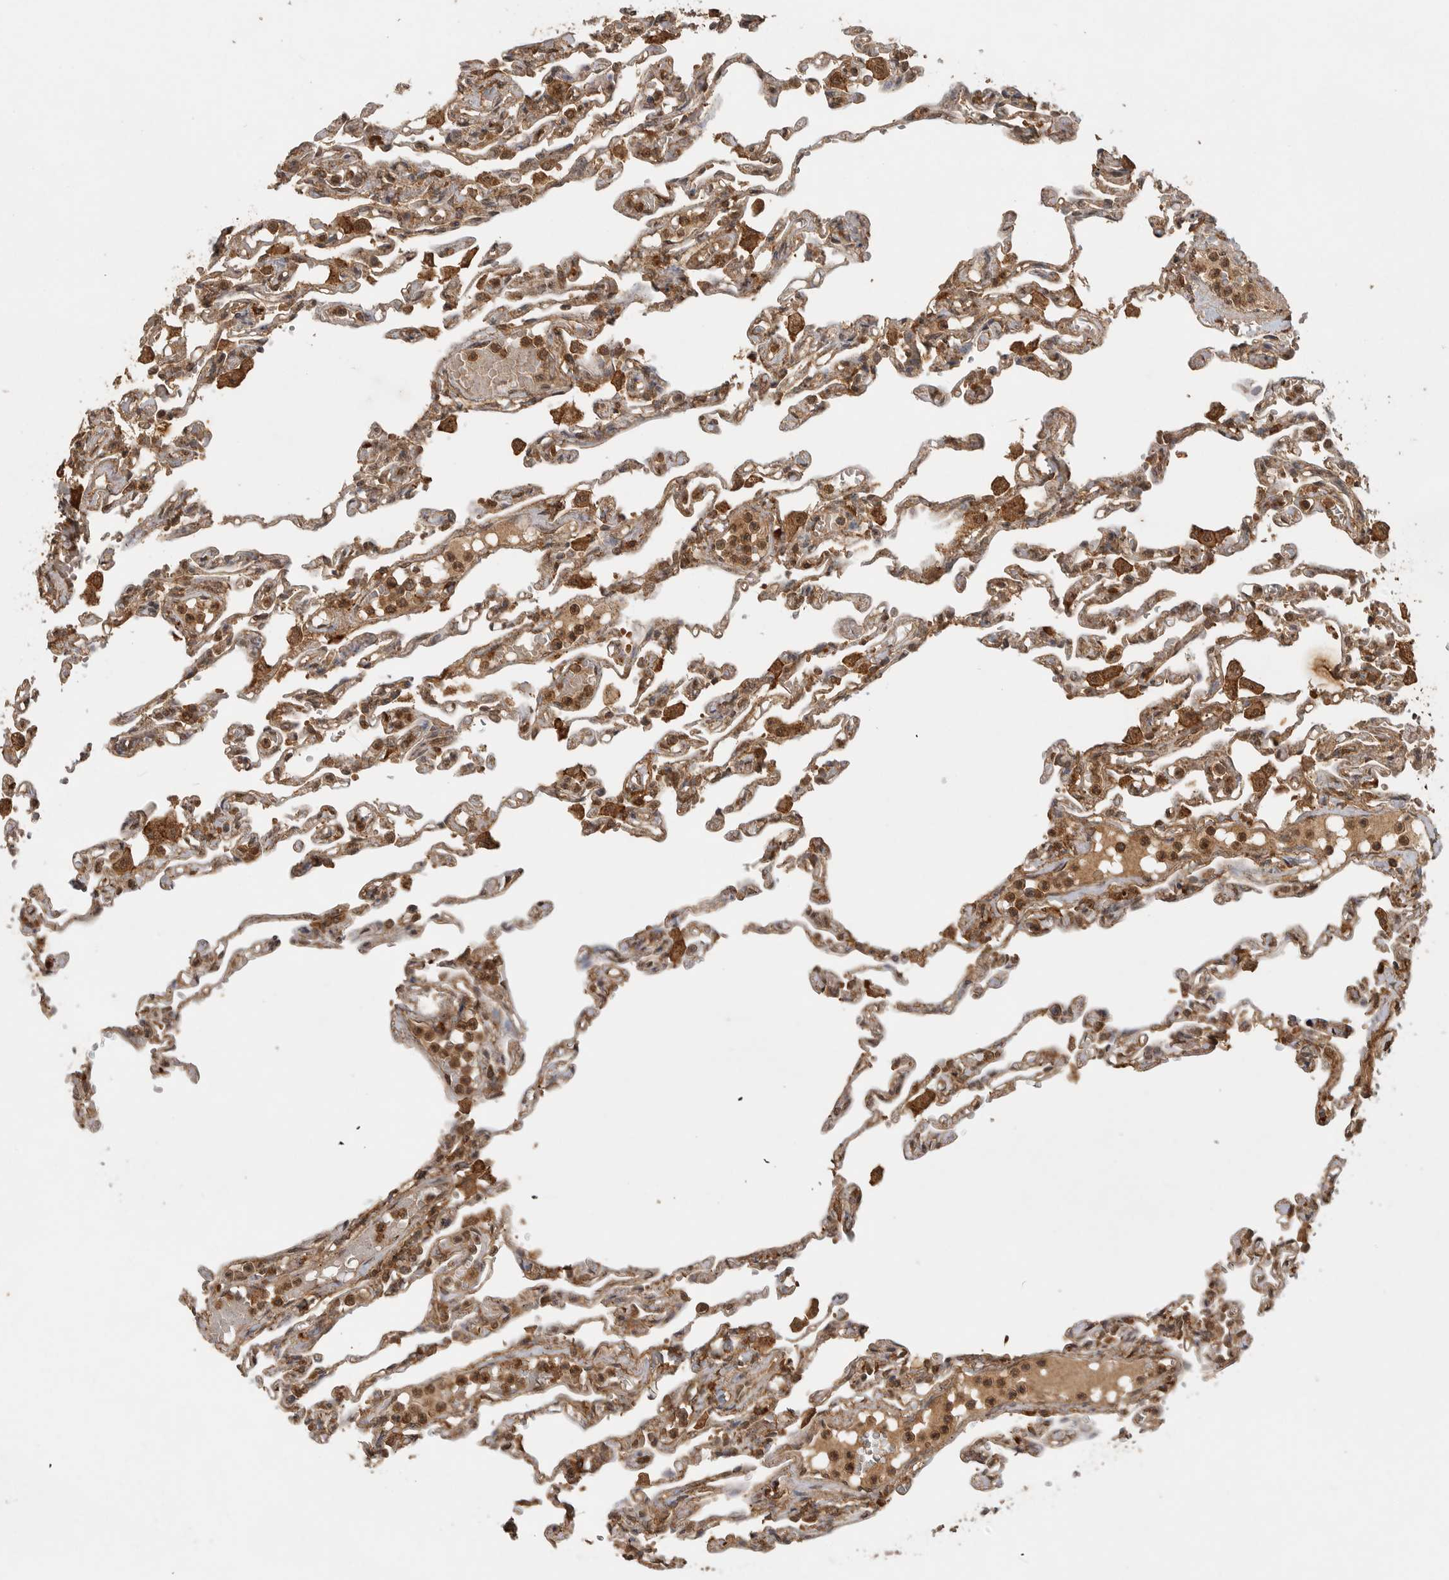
{"staining": {"intensity": "moderate", "quantity": ">75%", "location": "cytoplasmic/membranous"}, "tissue": "lung", "cell_type": "Alveolar cells", "image_type": "normal", "snomed": [{"axis": "morphology", "description": "Normal tissue, NOS"}, {"axis": "topography", "description": "Lung"}], "caption": "Alveolar cells reveal medium levels of moderate cytoplasmic/membranous expression in approximately >75% of cells in unremarkable human lung. (DAB (3,3'-diaminobenzidine) = brown stain, brightfield microscopy at high magnification).", "gene": "ICOSLG", "patient": {"sex": "male", "age": 21}}